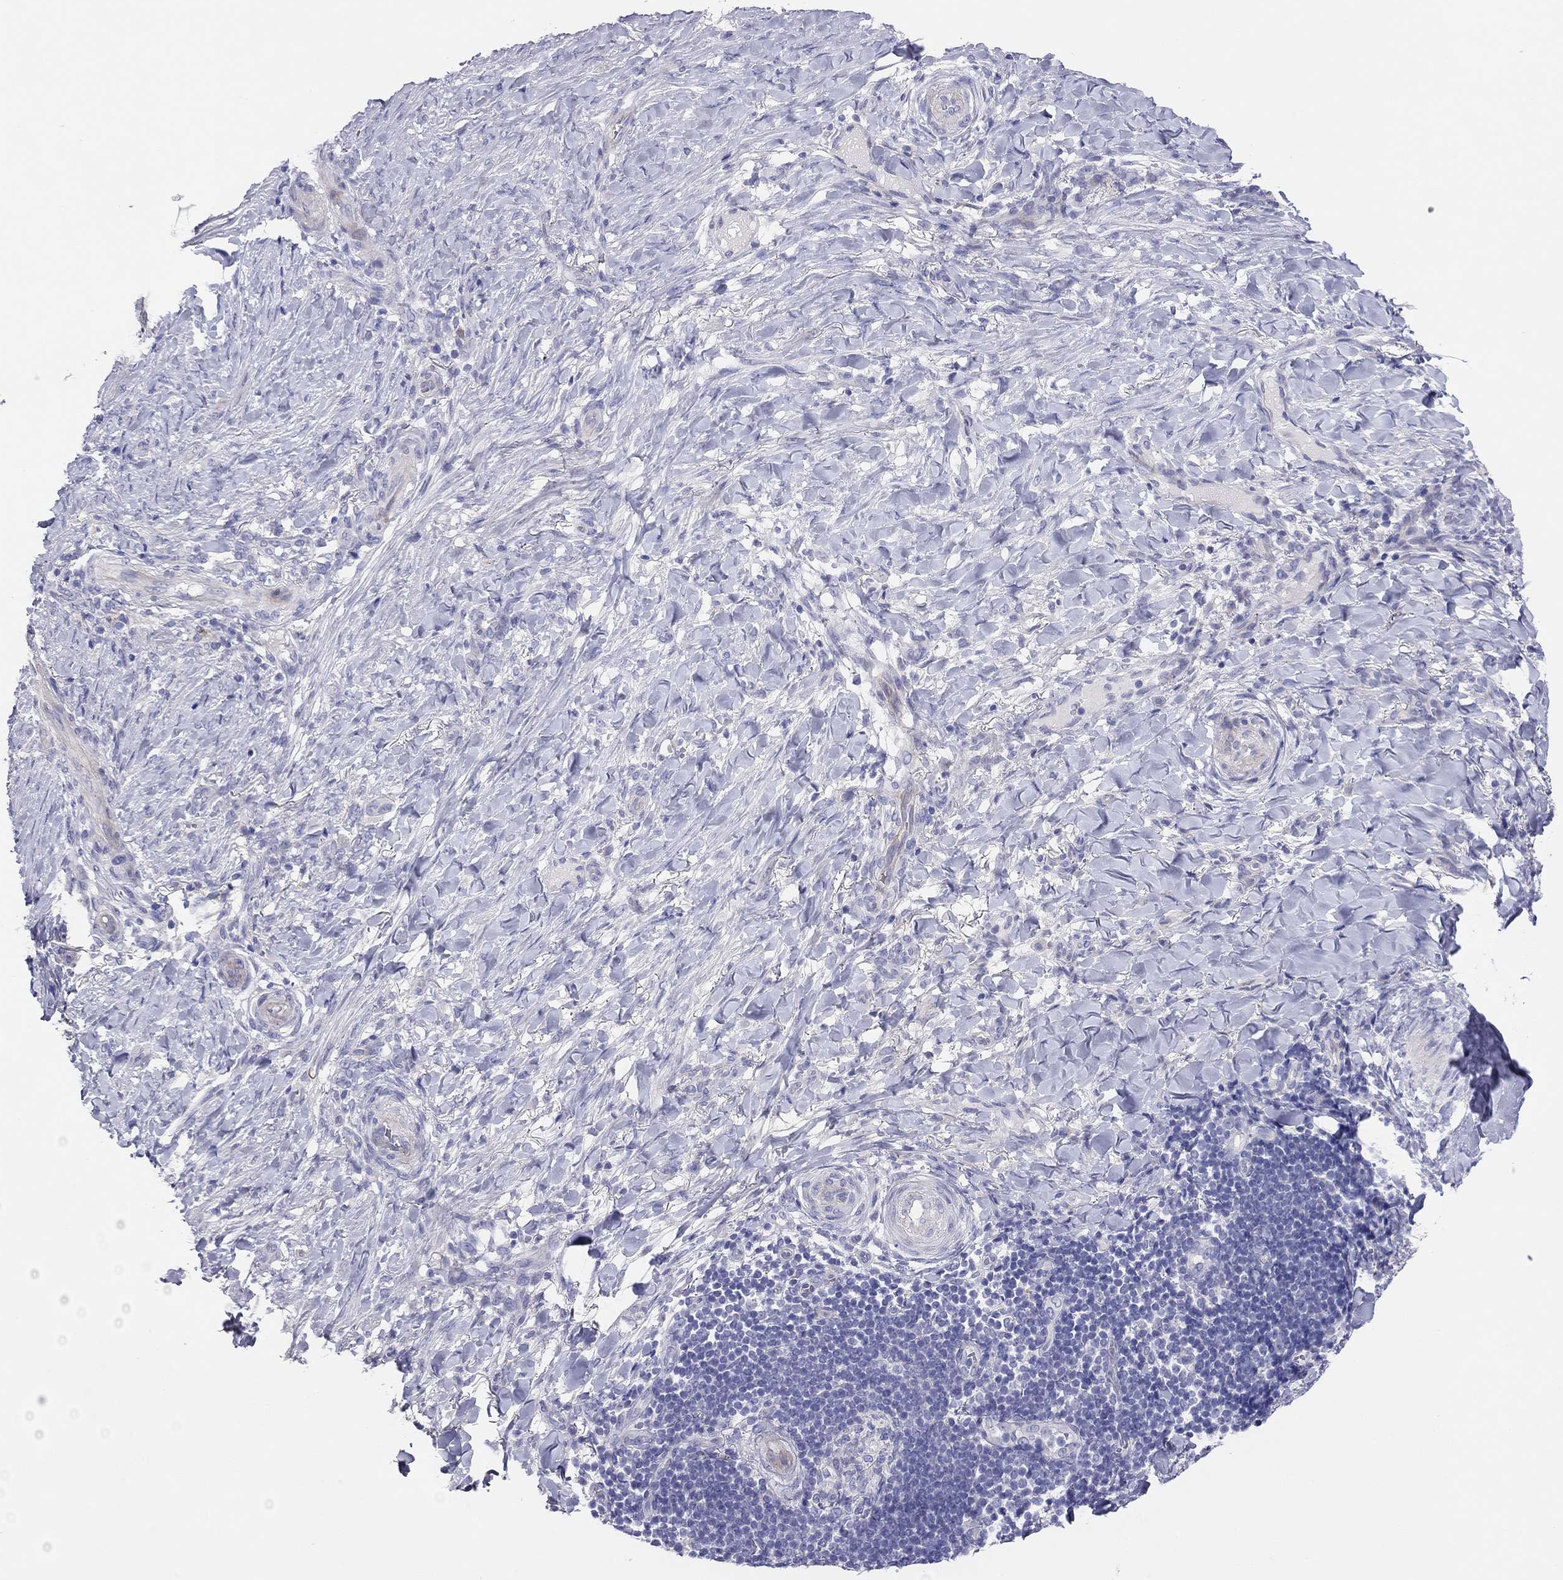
{"staining": {"intensity": "negative", "quantity": "none", "location": "none"}, "tissue": "skin cancer", "cell_type": "Tumor cells", "image_type": "cancer", "snomed": [{"axis": "morphology", "description": "Basal cell carcinoma"}, {"axis": "topography", "description": "Skin"}], "caption": "Immunohistochemical staining of basal cell carcinoma (skin) demonstrates no significant staining in tumor cells. (DAB (3,3'-diaminobenzidine) IHC visualized using brightfield microscopy, high magnification).", "gene": "MGAT4C", "patient": {"sex": "female", "age": 69}}